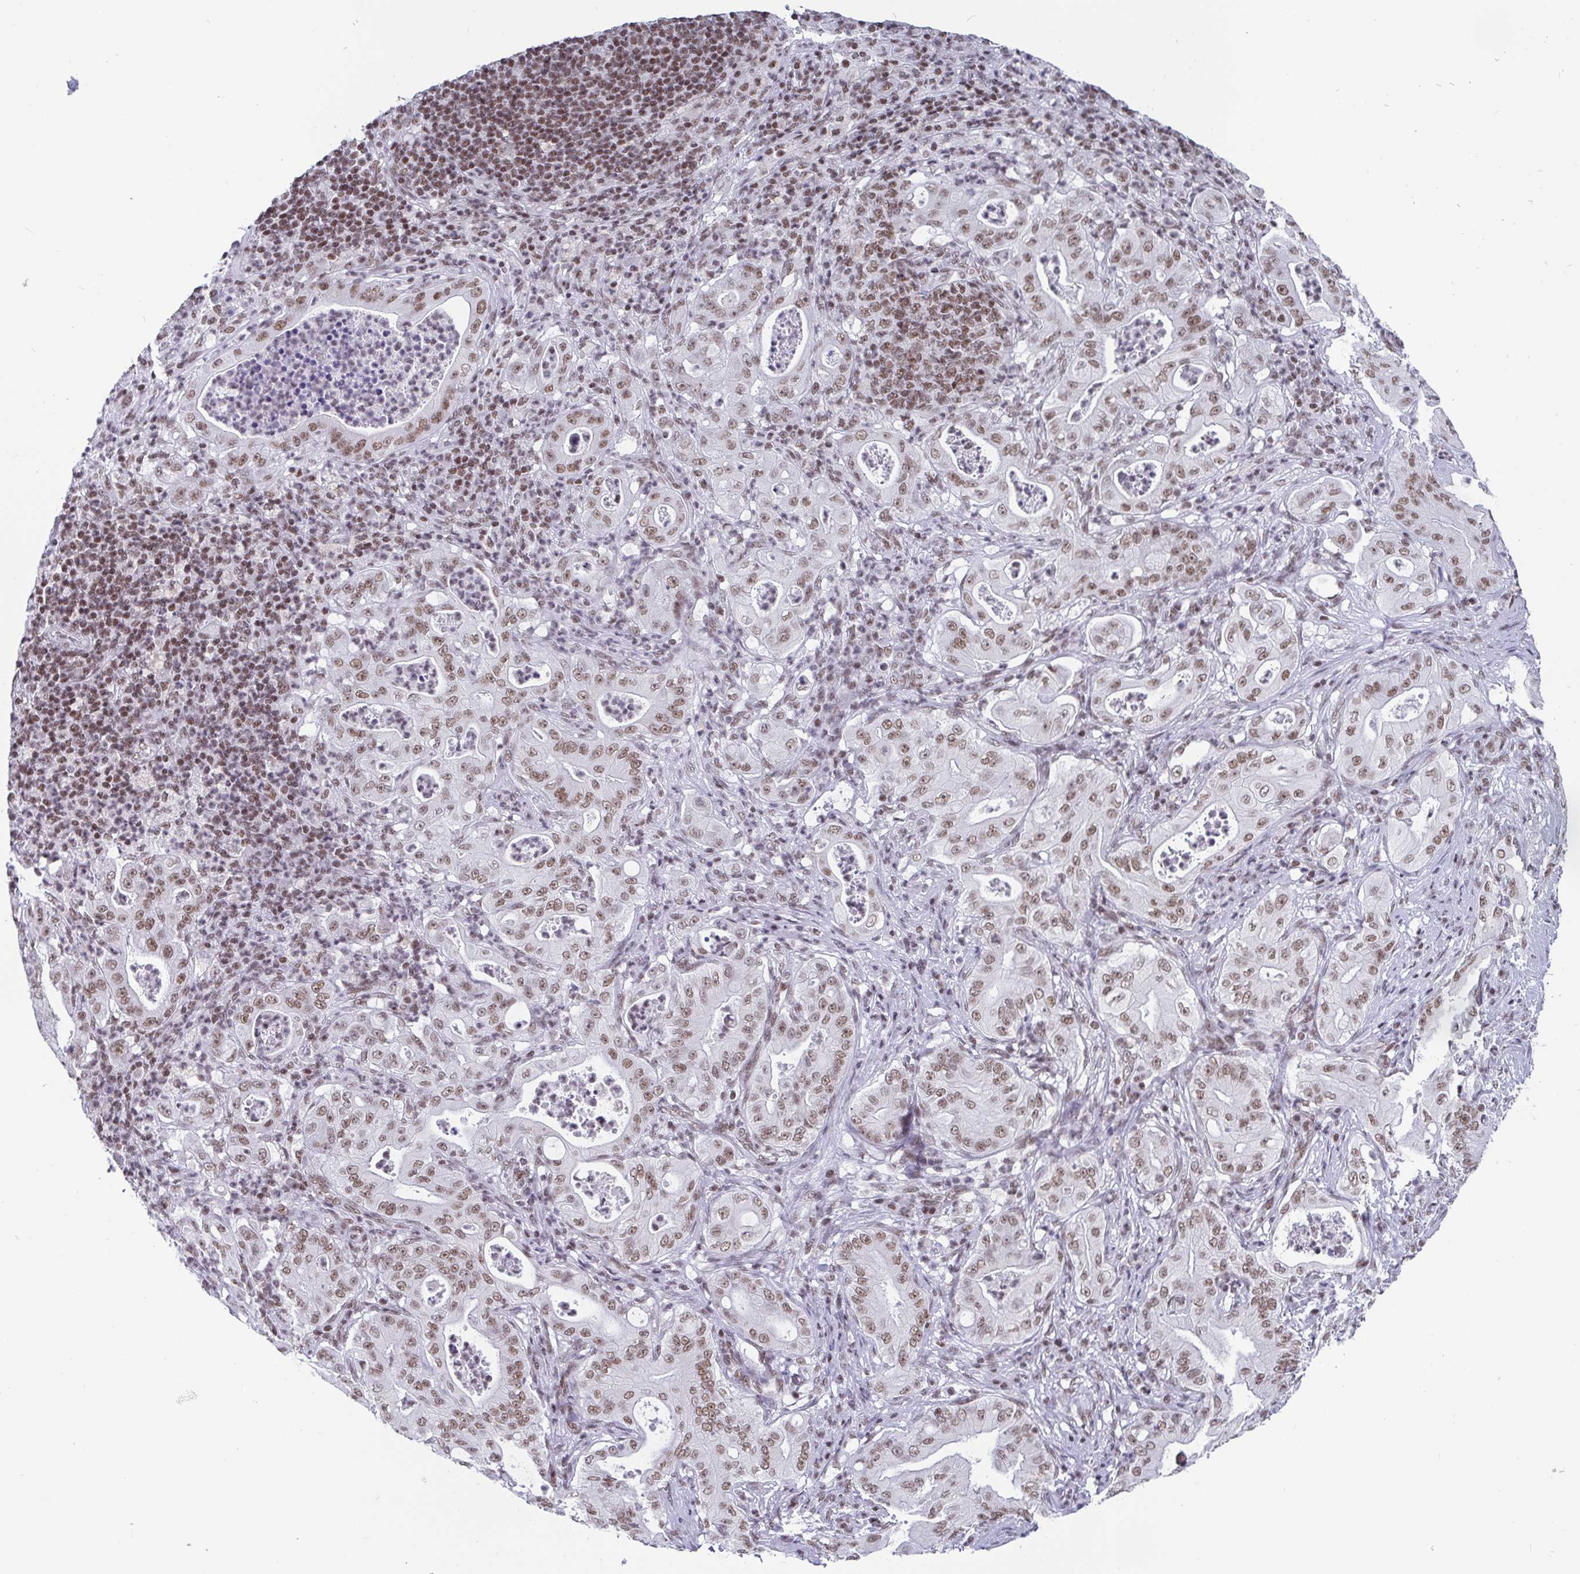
{"staining": {"intensity": "weak", "quantity": ">75%", "location": "nuclear"}, "tissue": "pancreatic cancer", "cell_type": "Tumor cells", "image_type": "cancer", "snomed": [{"axis": "morphology", "description": "Adenocarcinoma, NOS"}, {"axis": "topography", "description": "Pancreas"}], "caption": "This image reveals immunohistochemistry (IHC) staining of human pancreatic adenocarcinoma, with low weak nuclear positivity in approximately >75% of tumor cells.", "gene": "CTCF", "patient": {"sex": "male", "age": 71}}